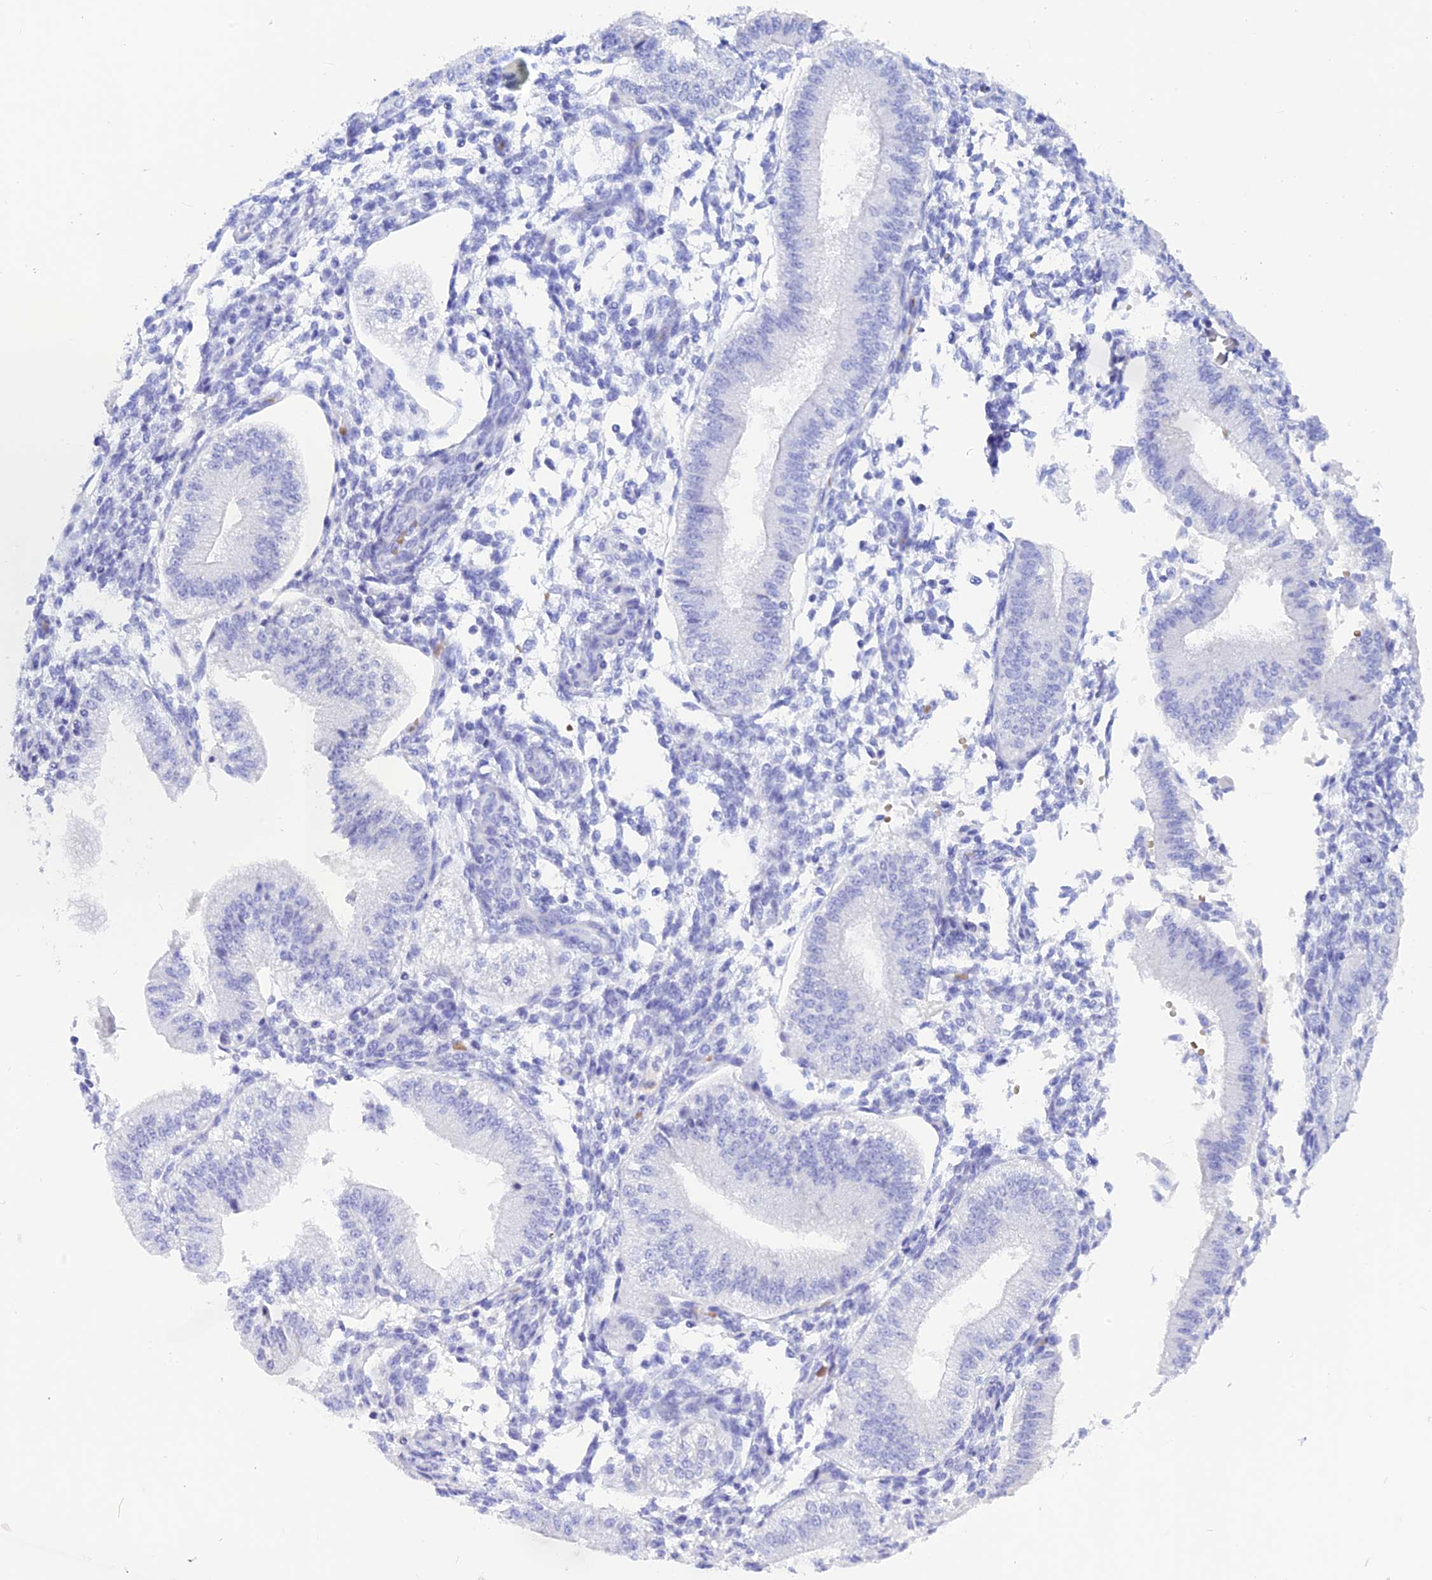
{"staining": {"intensity": "negative", "quantity": "none", "location": "none"}, "tissue": "endometrium", "cell_type": "Cells in endometrial stroma", "image_type": "normal", "snomed": [{"axis": "morphology", "description": "Normal tissue, NOS"}, {"axis": "topography", "description": "Endometrium"}], "caption": "This is an IHC photomicrograph of unremarkable endometrium. There is no positivity in cells in endometrial stroma.", "gene": "GLYATL1B", "patient": {"sex": "female", "age": 39}}